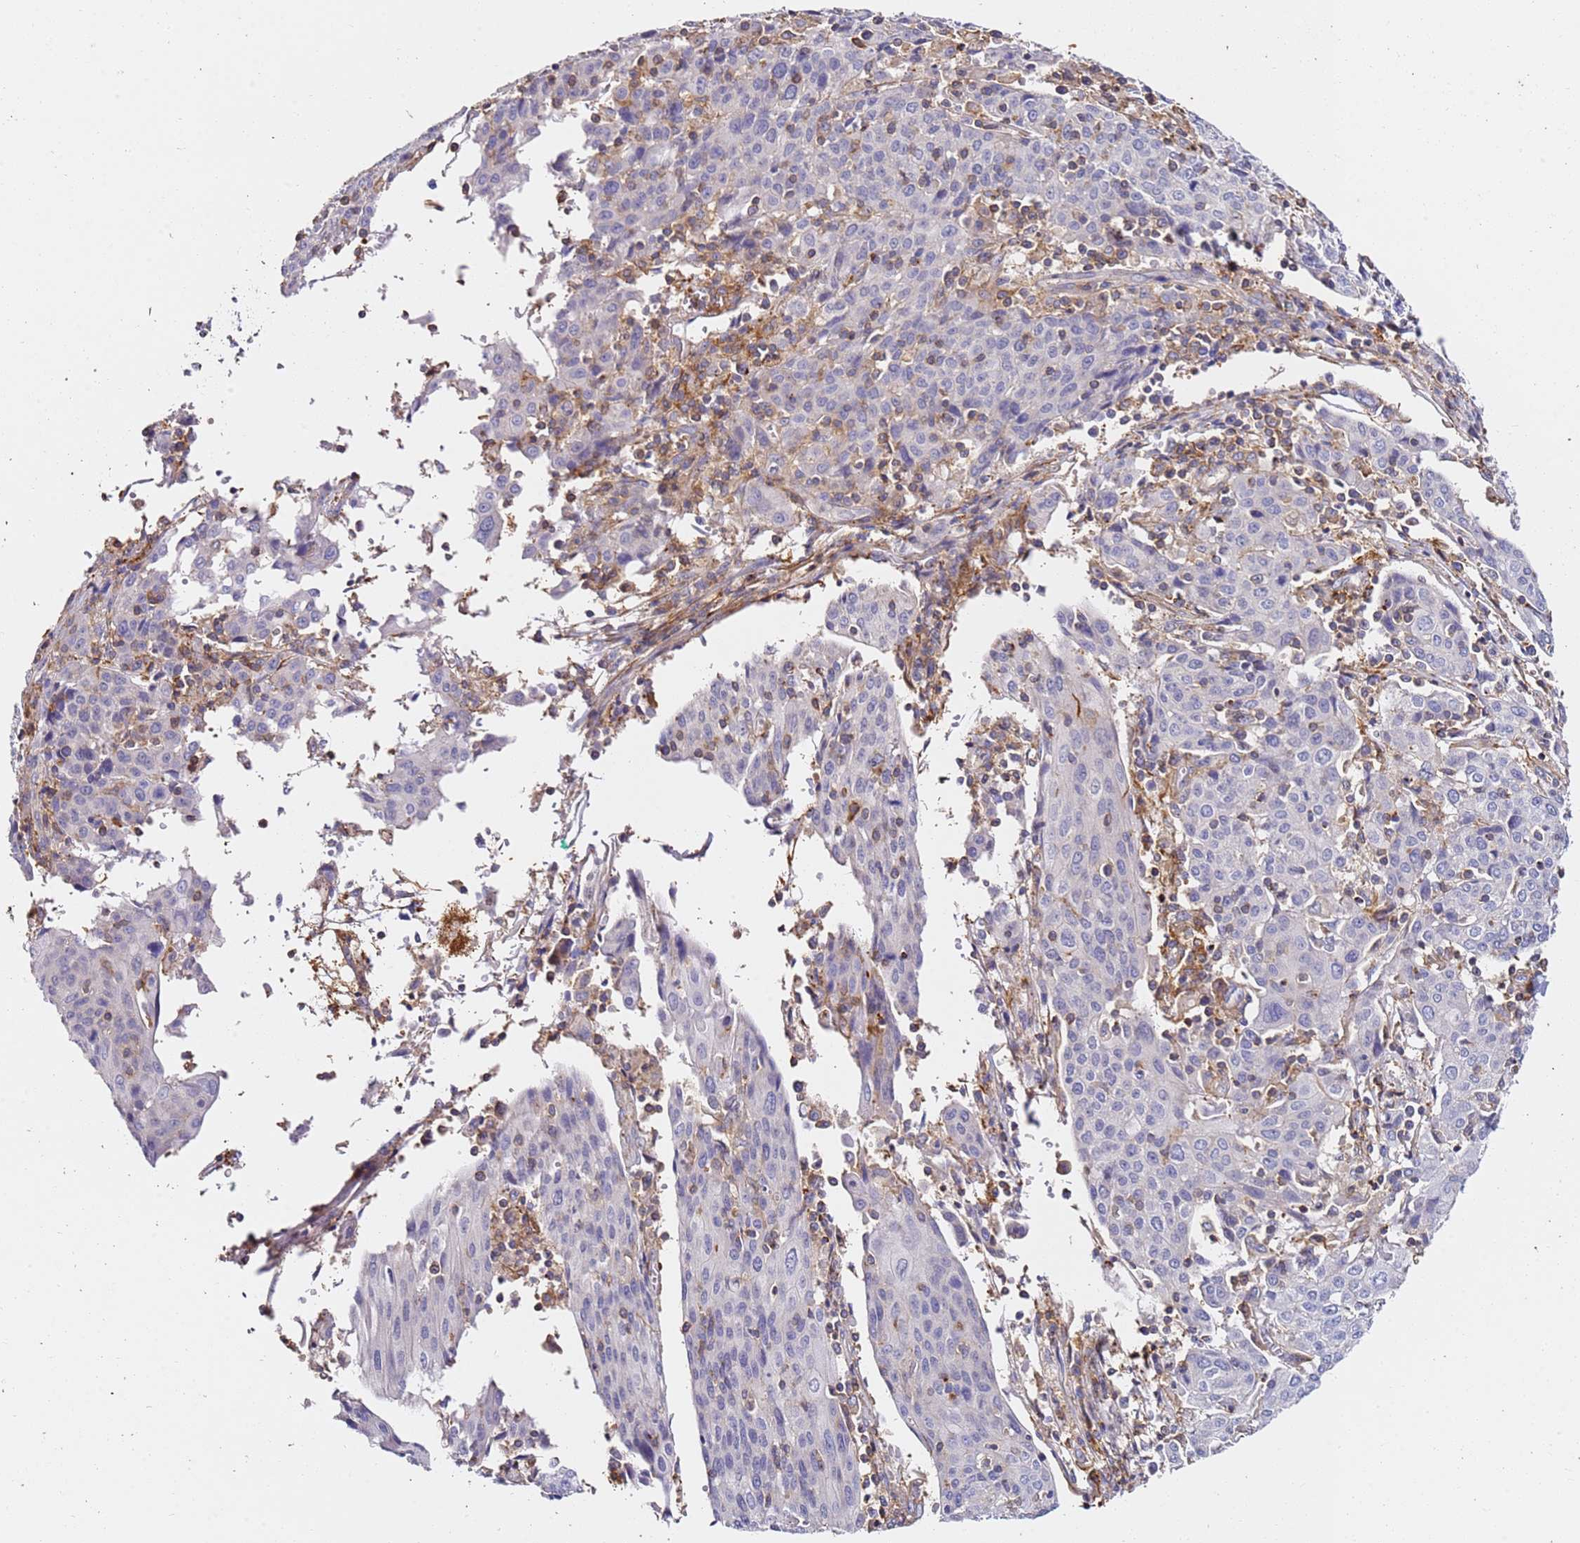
{"staining": {"intensity": "negative", "quantity": "none", "location": "none"}, "tissue": "cervical cancer", "cell_type": "Tumor cells", "image_type": "cancer", "snomed": [{"axis": "morphology", "description": "Squamous cell carcinoma, NOS"}, {"axis": "topography", "description": "Cervix"}], "caption": "Human cervical squamous cell carcinoma stained for a protein using immunohistochemistry exhibits no staining in tumor cells.", "gene": "ZNF671", "patient": {"sex": "female", "age": 67}}